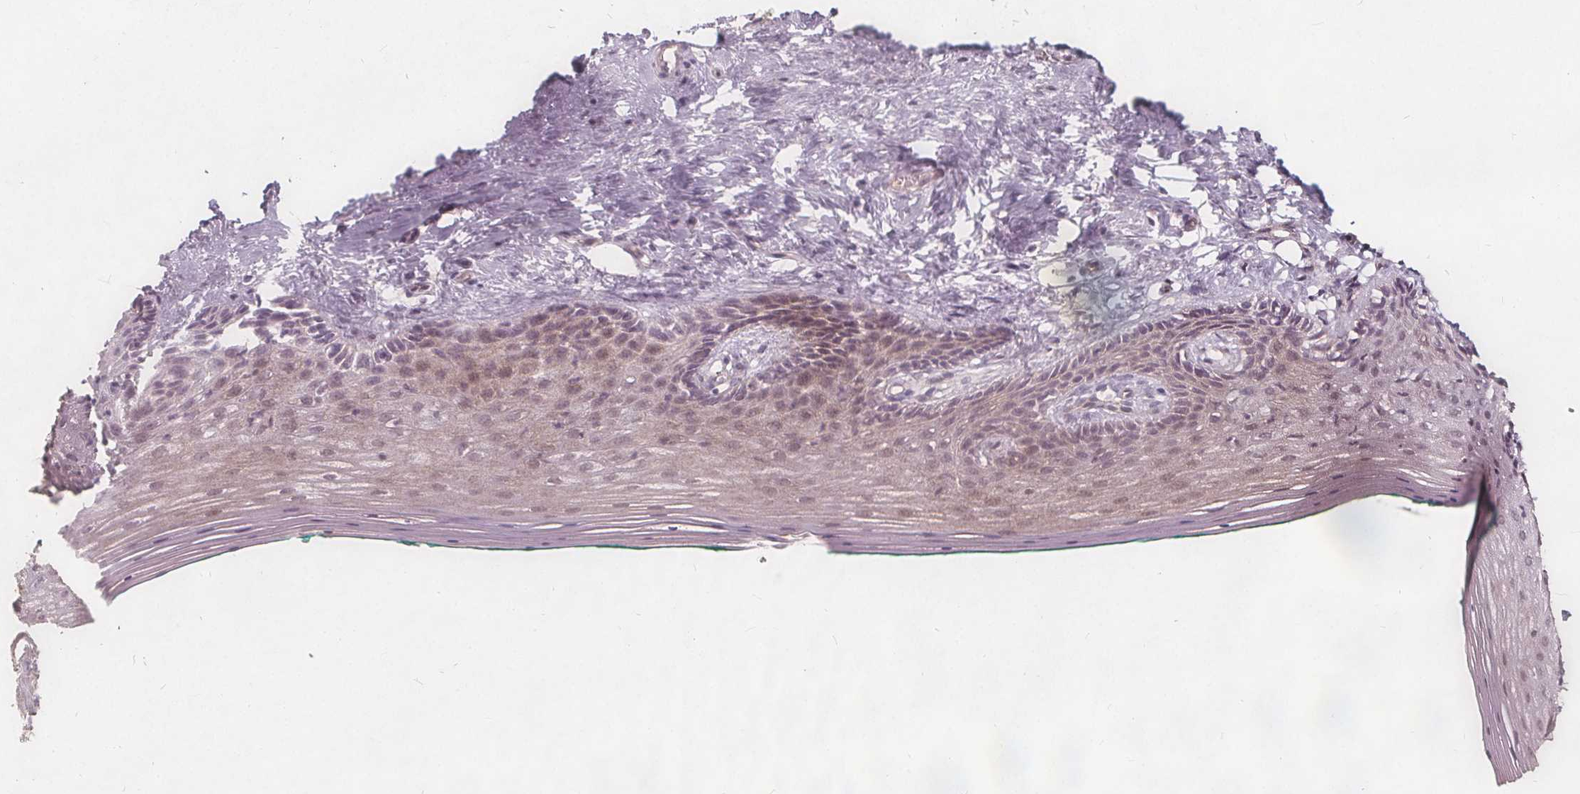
{"staining": {"intensity": "moderate", "quantity": "<25%", "location": "cytoplasmic/membranous"}, "tissue": "vagina", "cell_type": "Squamous epithelial cells", "image_type": "normal", "snomed": [{"axis": "morphology", "description": "Normal tissue, NOS"}, {"axis": "topography", "description": "Vagina"}], "caption": "Immunohistochemistry (IHC) micrograph of normal vagina stained for a protein (brown), which reveals low levels of moderate cytoplasmic/membranous expression in approximately <25% of squamous epithelial cells.", "gene": "PTPRT", "patient": {"sex": "female", "age": 45}}